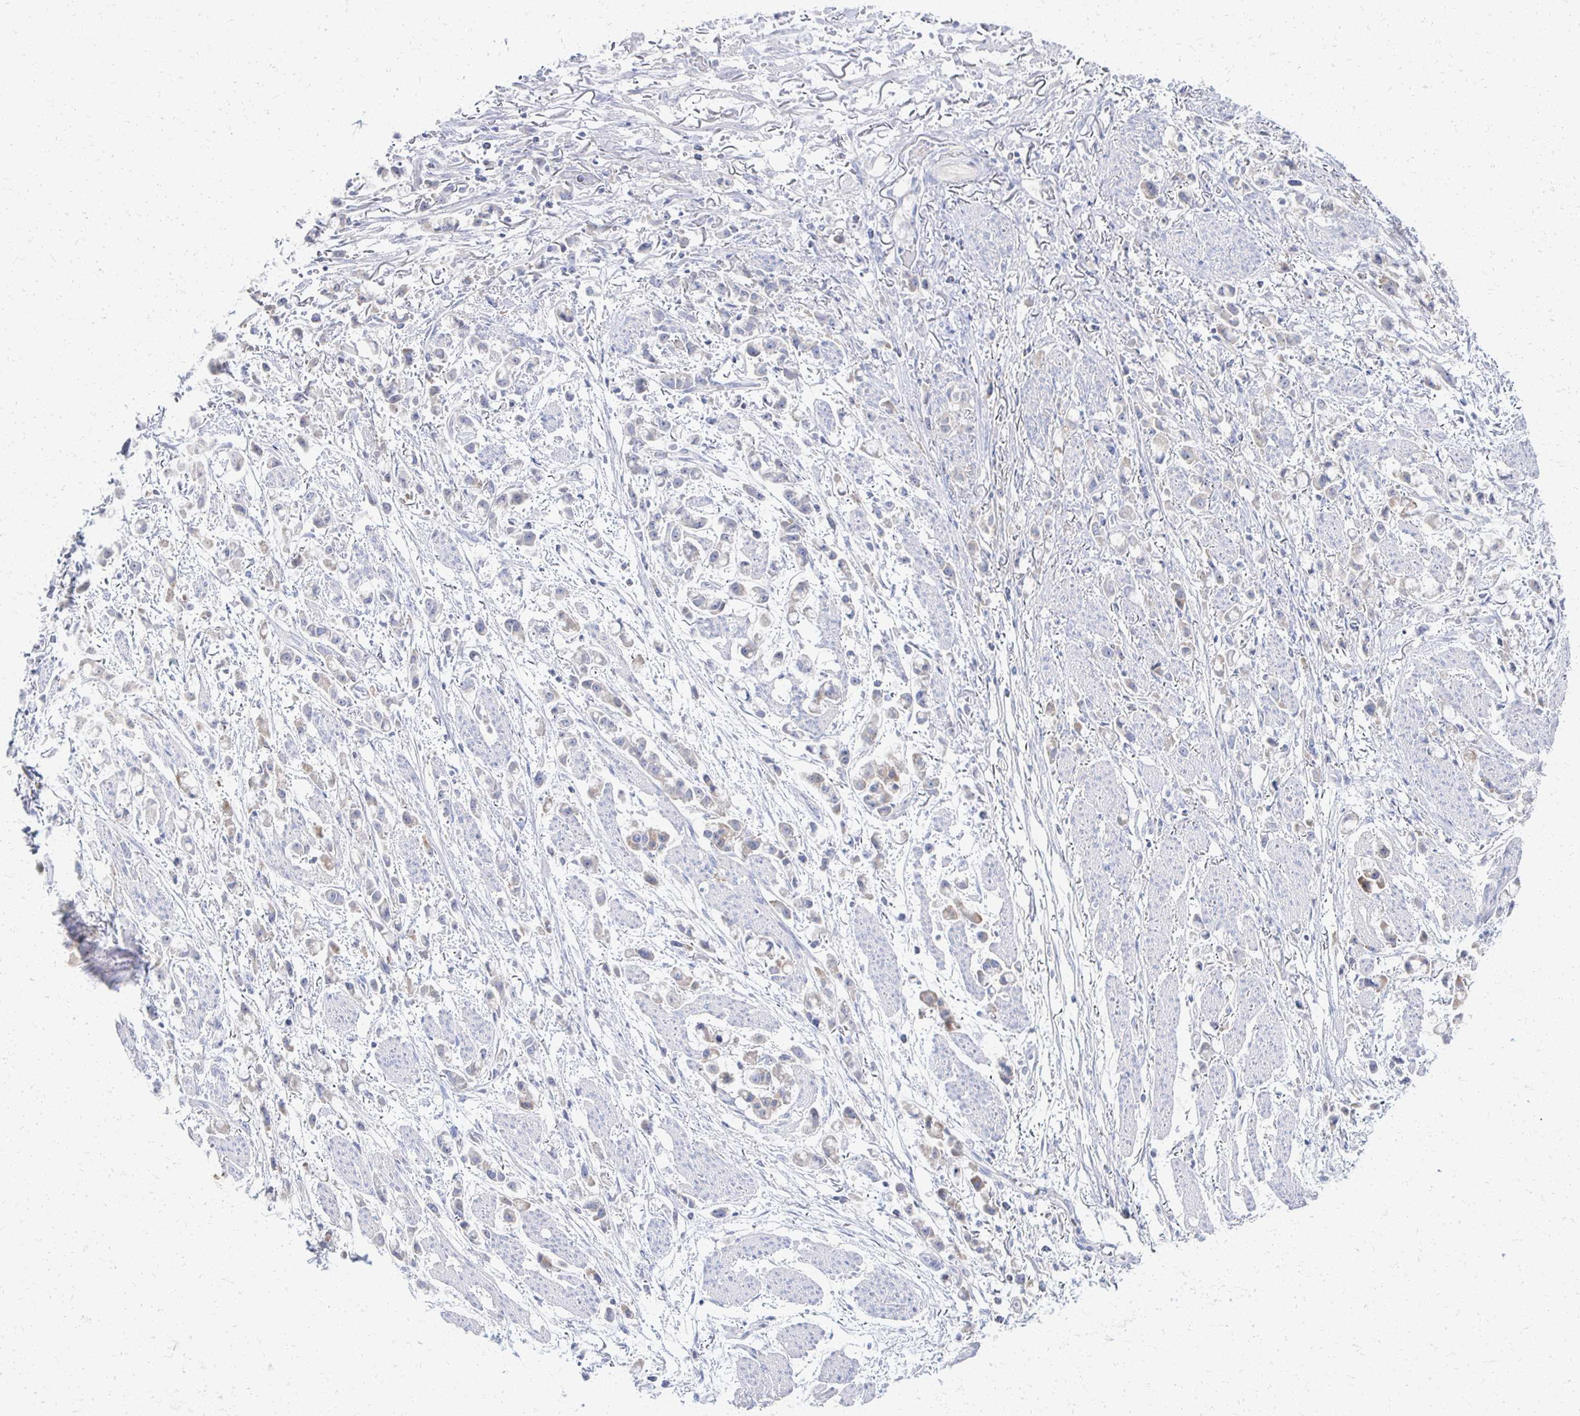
{"staining": {"intensity": "weak", "quantity": "<25%", "location": "cytoplasmic/membranous"}, "tissue": "stomach cancer", "cell_type": "Tumor cells", "image_type": "cancer", "snomed": [{"axis": "morphology", "description": "Adenocarcinoma, NOS"}, {"axis": "topography", "description": "Stomach"}], "caption": "Photomicrograph shows no significant protein positivity in tumor cells of stomach cancer (adenocarcinoma).", "gene": "PRR20A", "patient": {"sex": "female", "age": 81}}